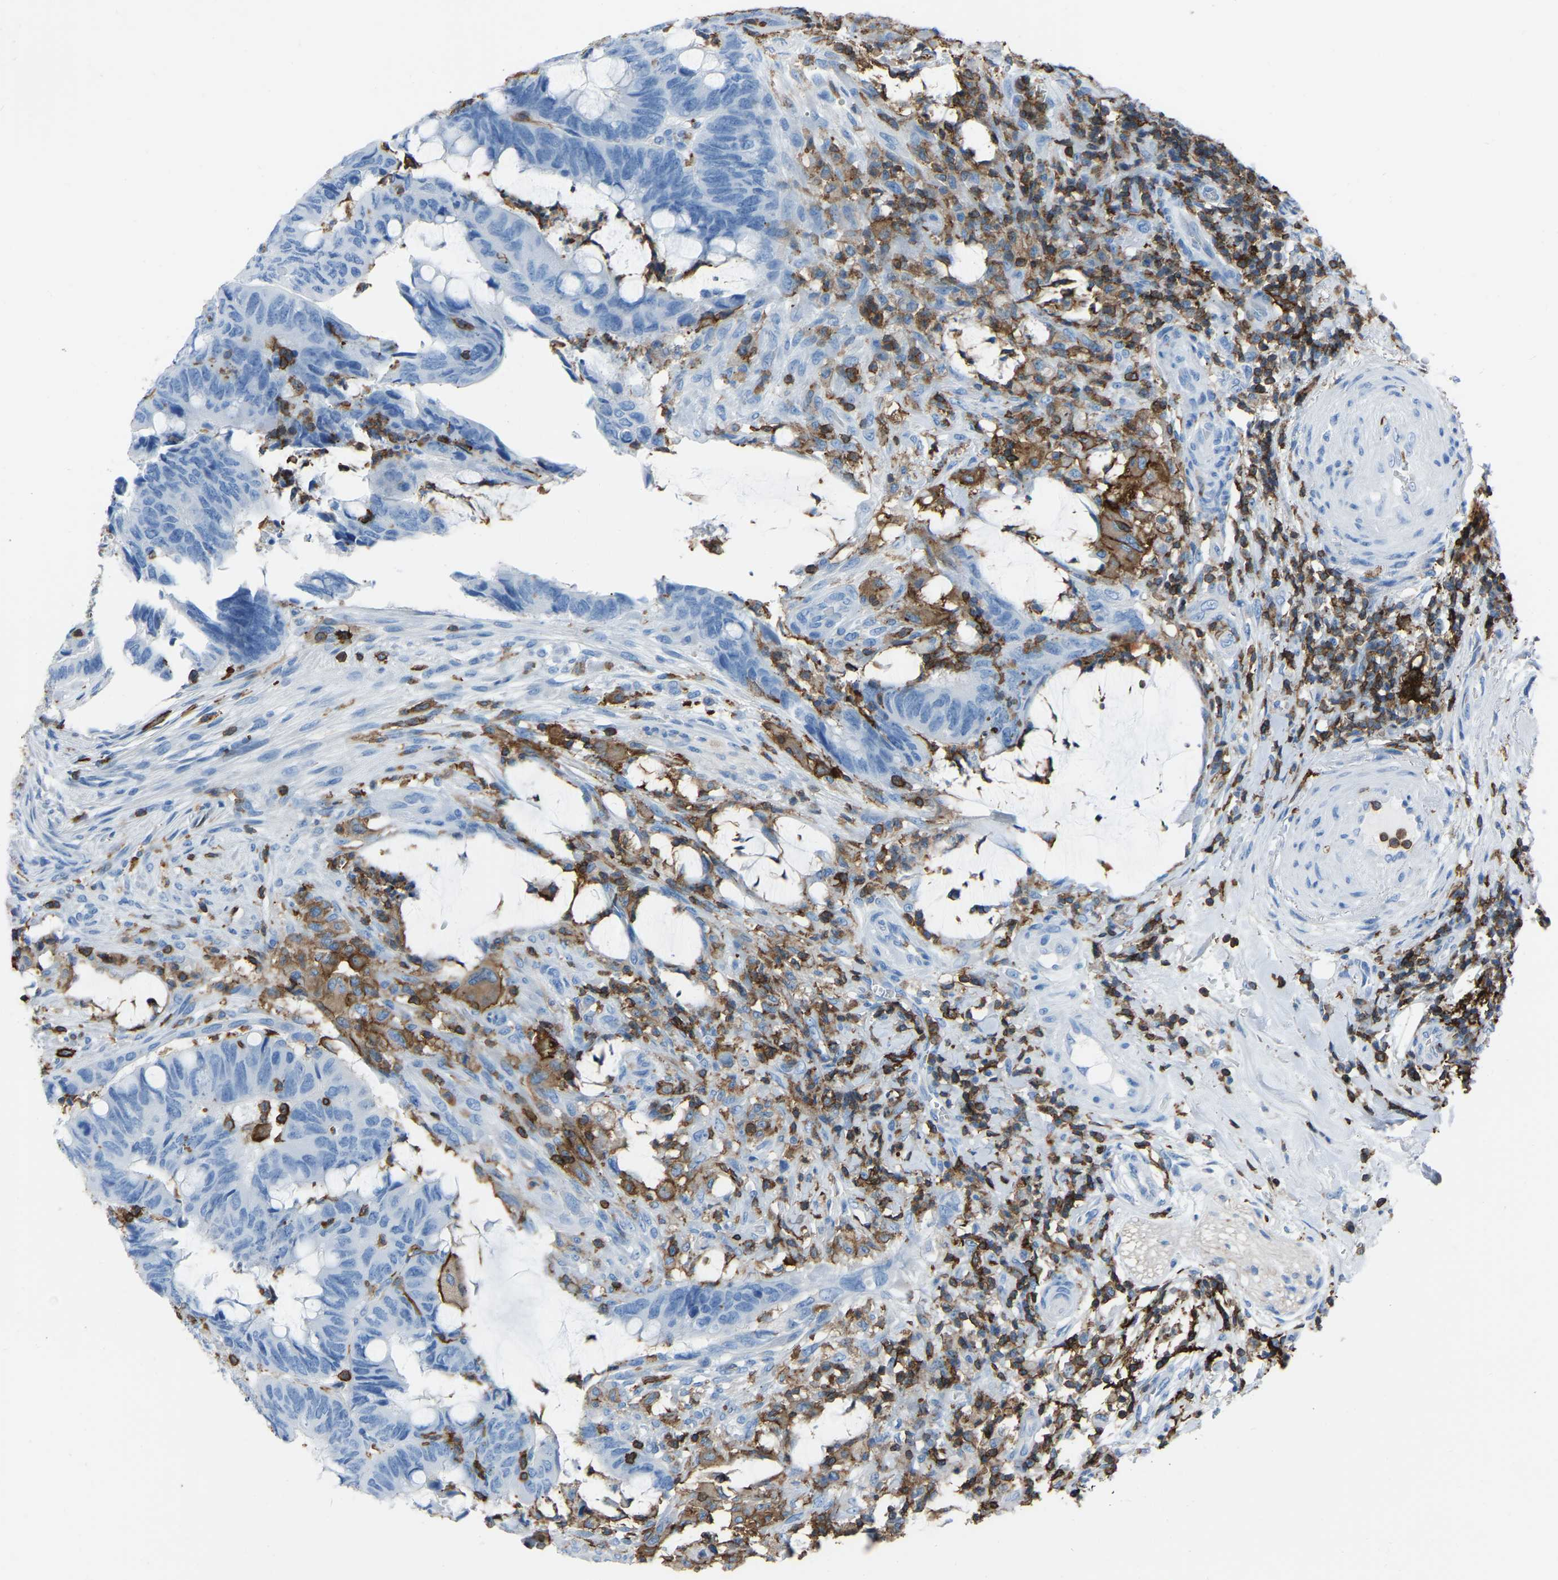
{"staining": {"intensity": "negative", "quantity": "none", "location": "none"}, "tissue": "colorectal cancer", "cell_type": "Tumor cells", "image_type": "cancer", "snomed": [{"axis": "morphology", "description": "Normal tissue, NOS"}, {"axis": "morphology", "description": "Adenocarcinoma, NOS"}, {"axis": "topography", "description": "Rectum"}, {"axis": "topography", "description": "Peripheral nerve tissue"}], "caption": "Micrograph shows no significant protein expression in tumor cells of colorectal adenocarcinoma.", "gene": "LSP1", "patient": {"sex": "male", "age": 92}}